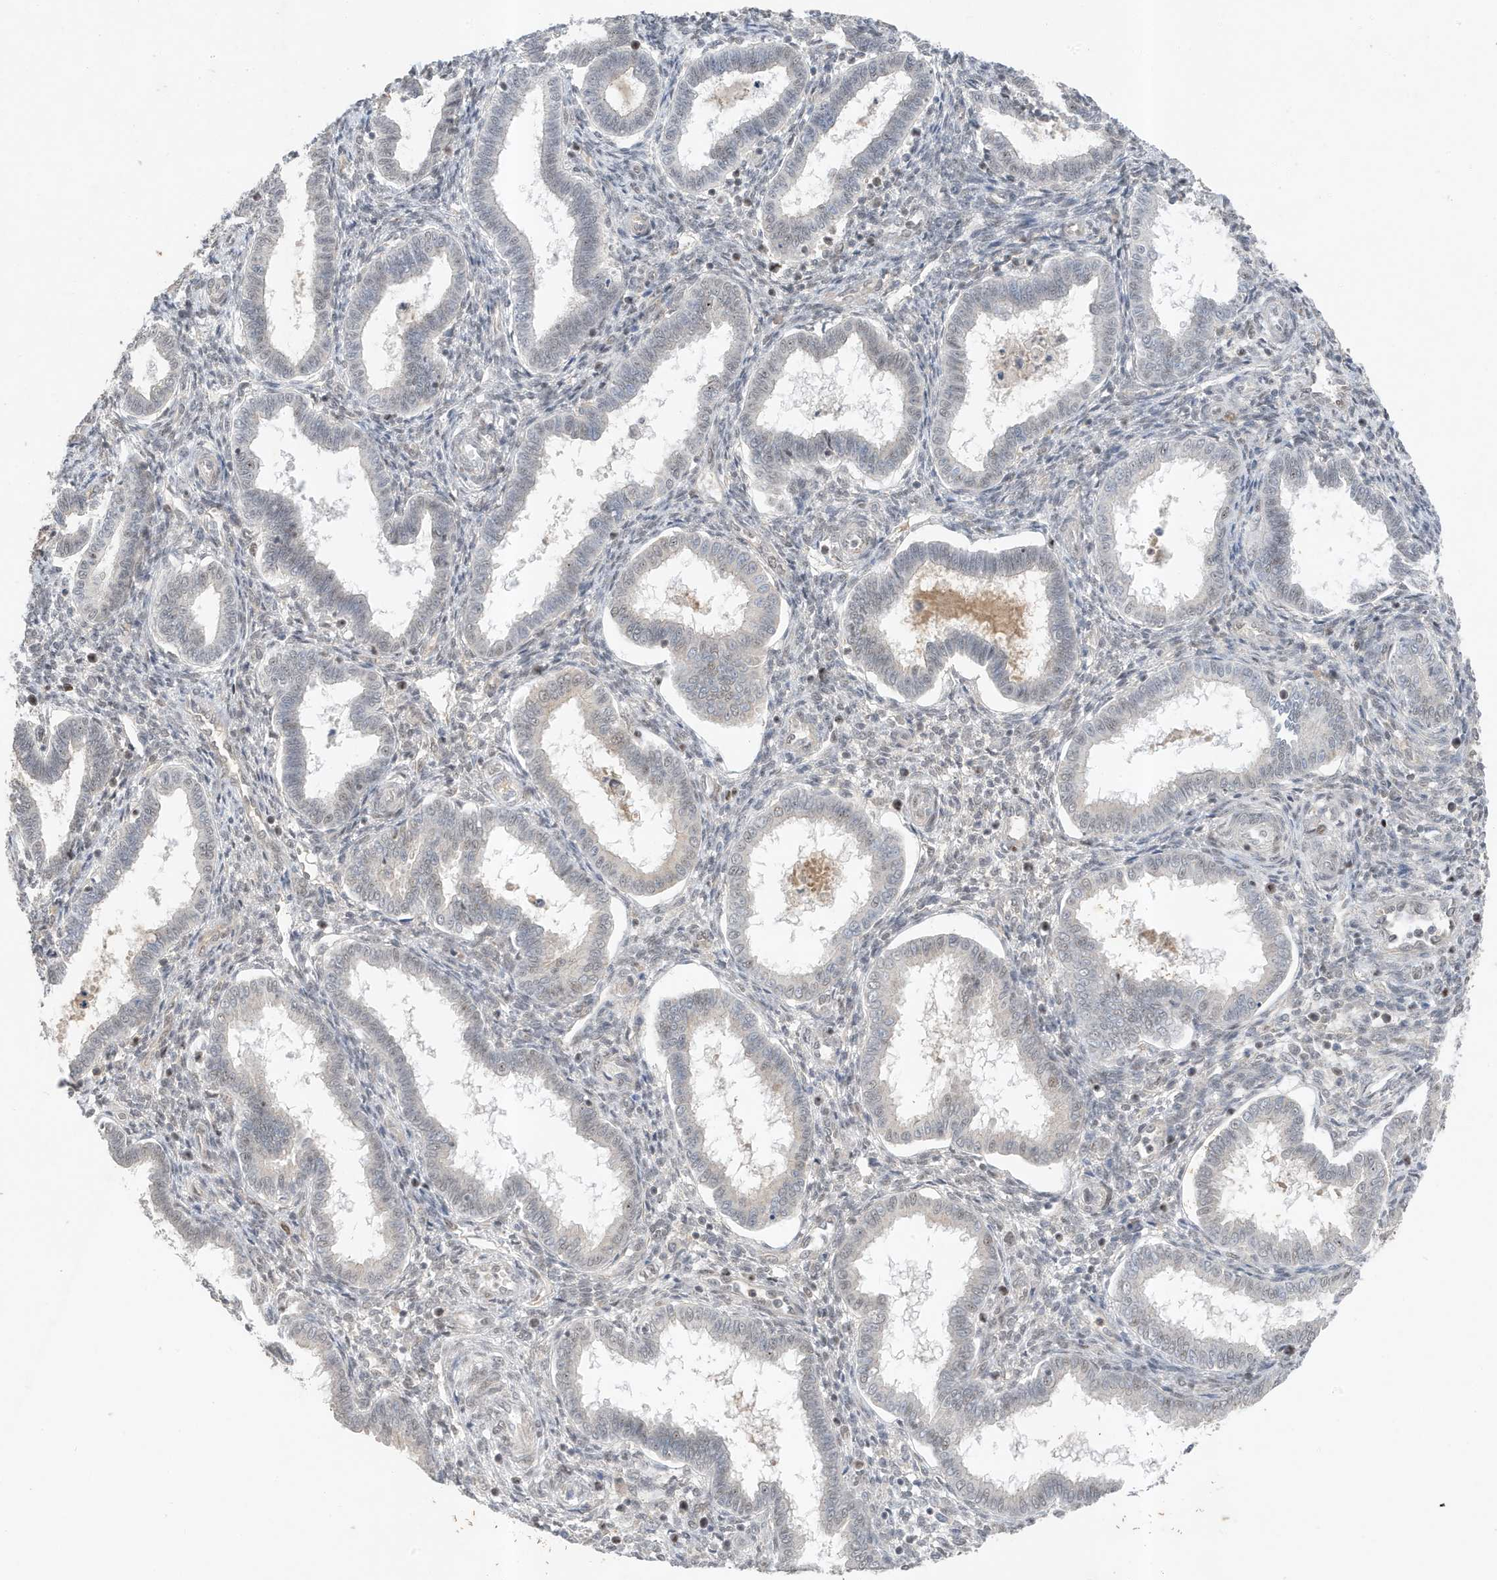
{"staining": {"intensity": "negative", "quantity": "none", "location": "none"}, "tissue": "endometrium", "cell_type": "Cells in endometrial stroma", "image_type": "normal", "snomed": [{"axis": "morphology", "description": "Normal tissue, NOS"}, {"axis": "topography", "description": "Endometrium"}], "caption": "Human endometrium stained for a protein using IHC displays no positivity in cells in endometrial stroma.", "gene": "MAST3", "patient": {"sex": "female", "age": 24}}